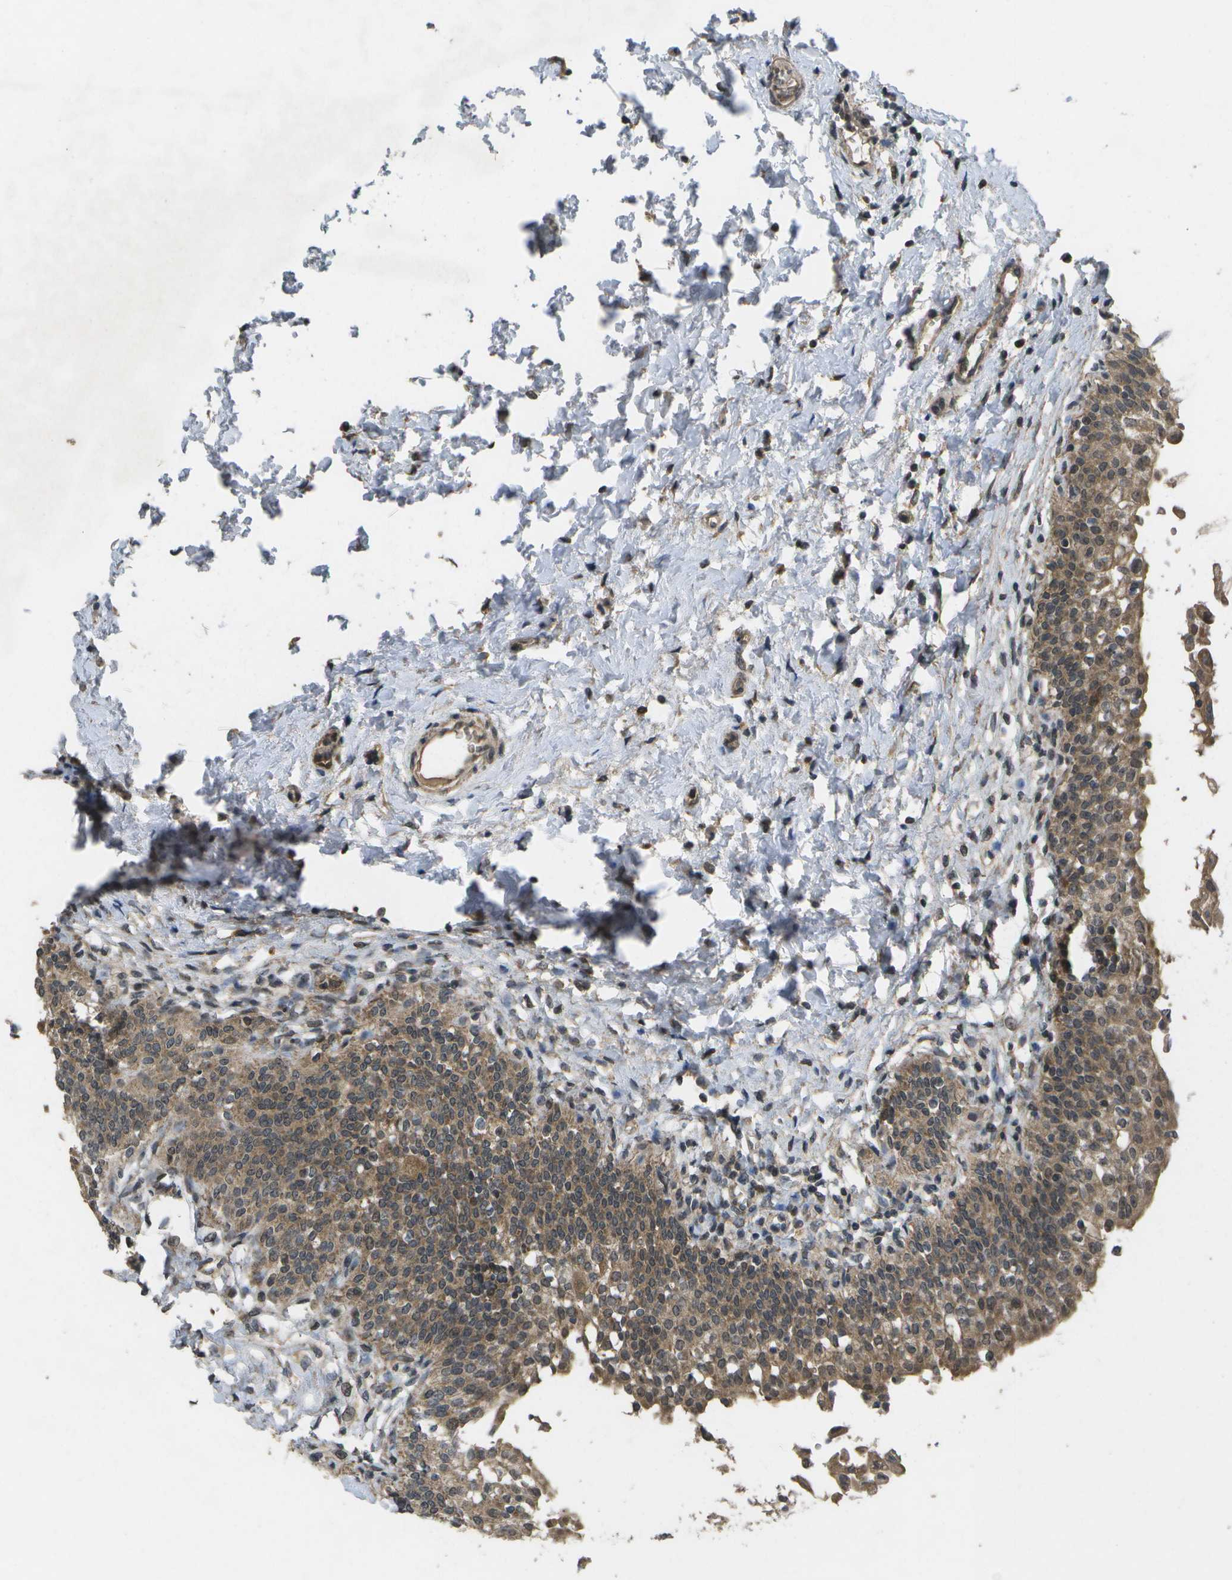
{"staining": {"intensity": "moderate", "quantity": ">75%", "location": "cytoplasmic/membranous,nuclear"}, "tissue": "urinary bladder", "cell_type": "Urothelial cells", "image_type": "normal", "snomed": [{"axis": "morphology", "description": "Normal tissue, NOS"}, {"axis": "topography", "description": "Urinary bladder"}], "caption": "A high-resolution photomicrograph shows immunohistochemistry (IHC) staining of normal urinary bladder, which shows moderate cytoplasmic/membranous,nuclear staining in approximately >75% of urothelial cells.", "gene": "ALAS1", "patient": {"sex": "male", "age": 55}}